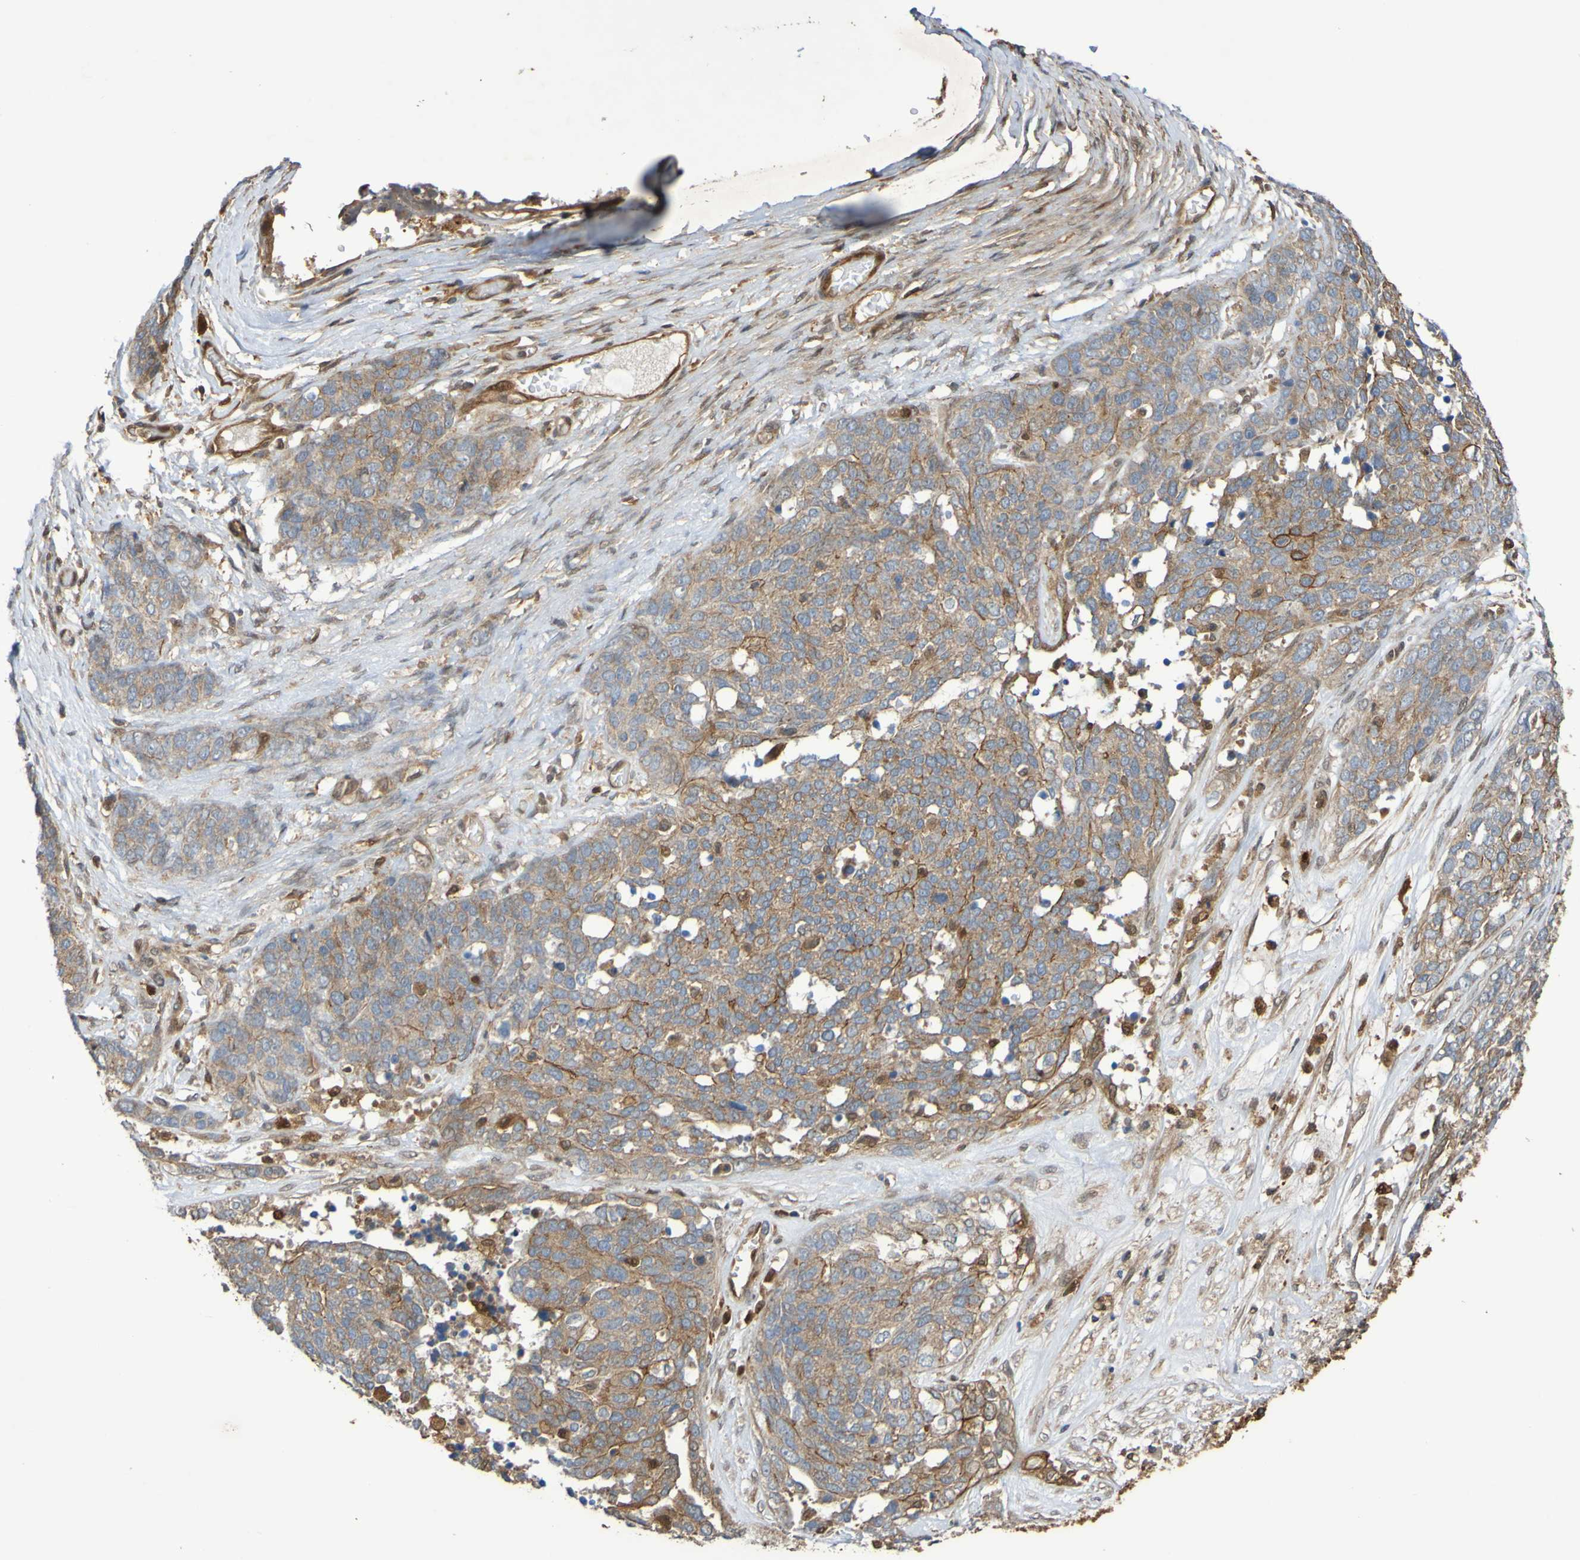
{"staining": {"intensity": "moderate", "quantity": "25%-75%", "location": "cytoplasmic/membranous"}, "tissue": "ovarian cancer", "cell_type": "Tumor cells", "image_type": "cancer", "snomed": [{"axis": "morphology", "description": "Cystadenocarcinoma, serous, NOS"}, {"axis": "topography", "description": "Ovary"}], "caption": "The histopathology image shows staining of serous cystadenocarcinoma (ovarian), revealing moderate cytoplasmic/membranous protein expression (brown color) within tumor cells. Immunohistochemistry stains the protein of interest in brown and the nuclei are stained blue.", "gene": "SERPINB6", "patient": {"sex": "female", "age": 44}}